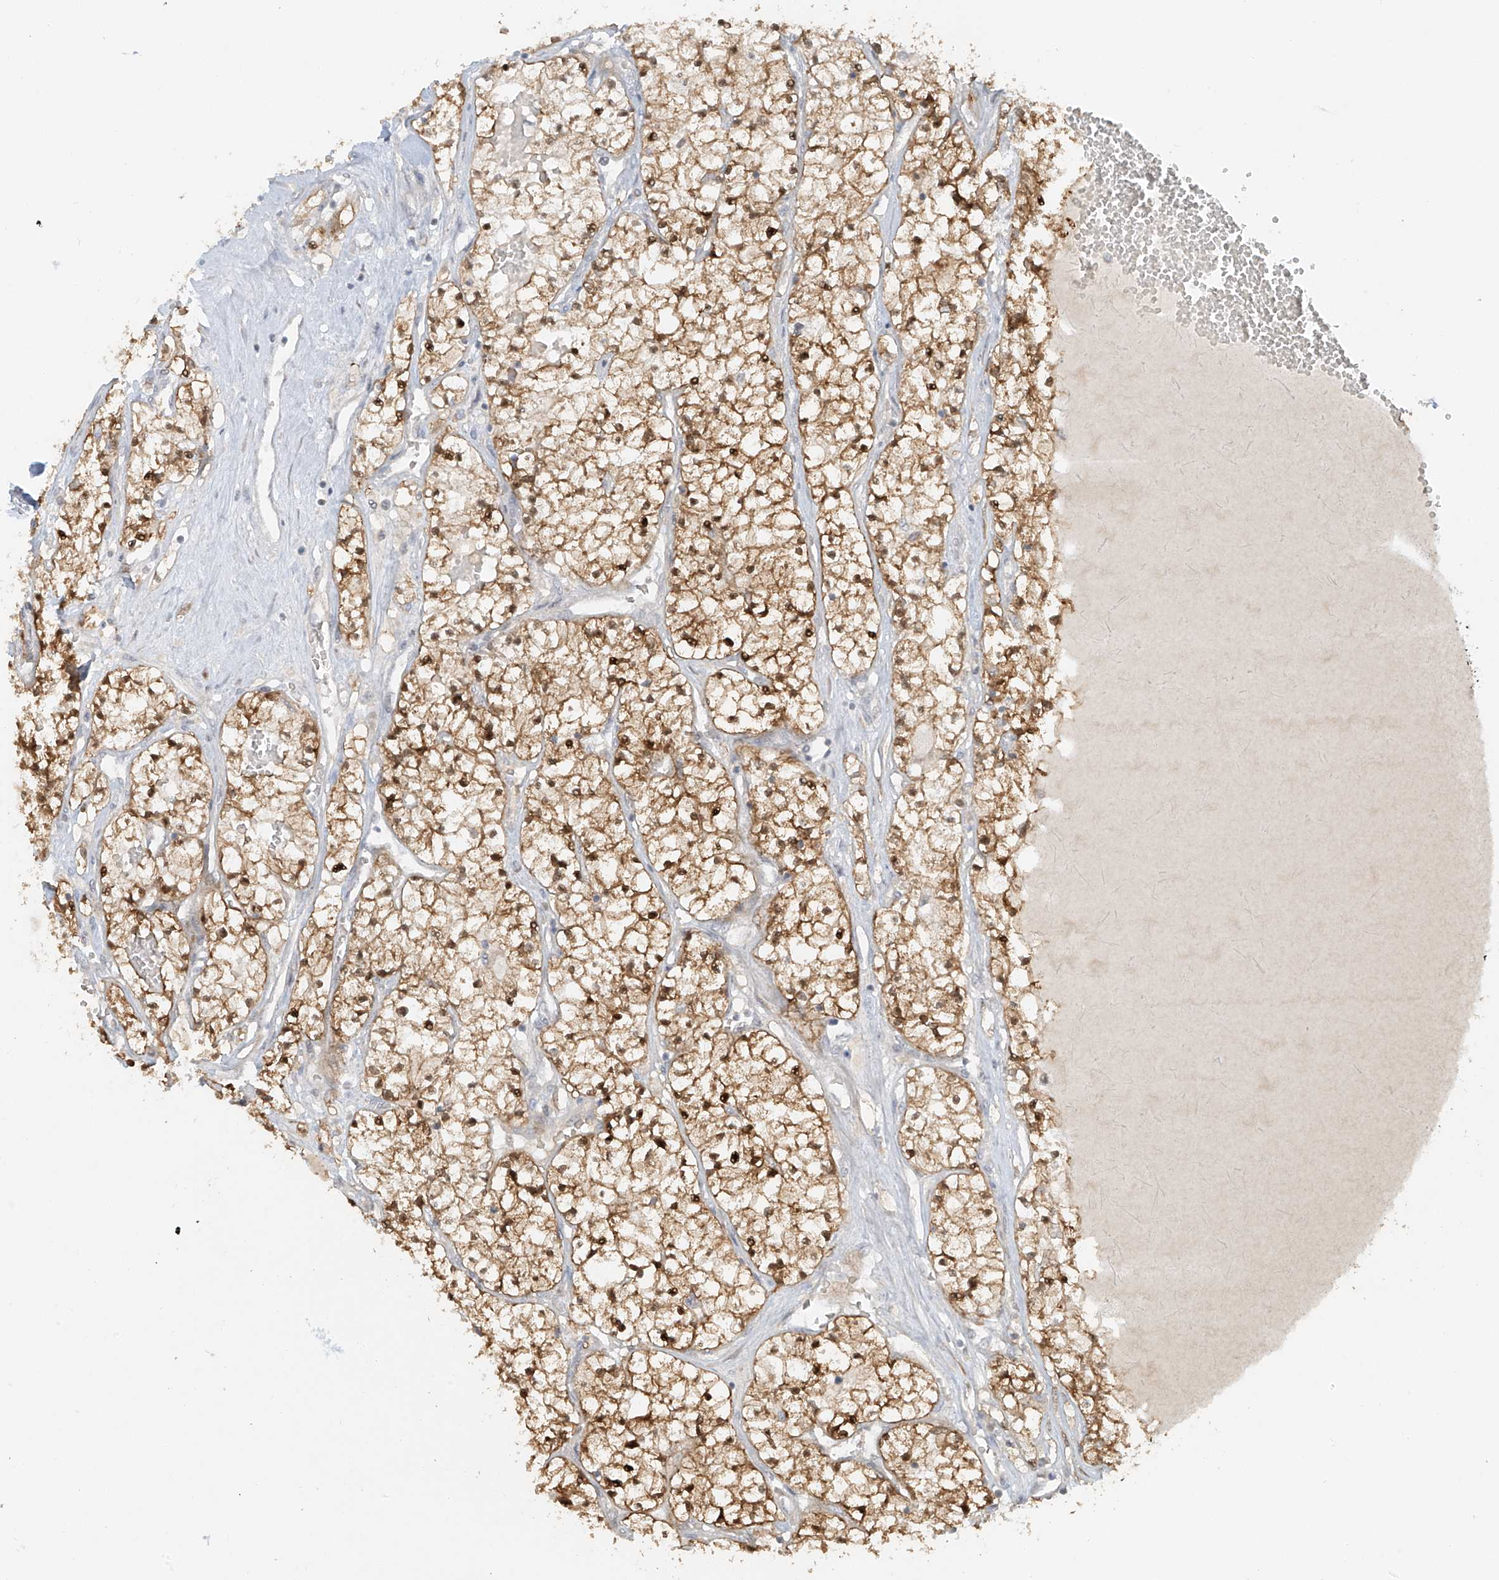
{"staining": {"intensity": "strong", "quantity": ">75%", "location": "cytoplasmic/membranous,nuclear"}, "tissue": "renal cancer", "cell_type": "Tumor cells", "image_type": "cancer", "snomed": [{"axis": "morphology", "description": "Normal tissue, NOS"}, {"axis": "morphology", "description": "Adenocarcinoma, NOS"}, {"axis": "topography", "description": "Kidney"}], "caption": "Human renal cancer (adenocarcinoma) stained with a brown dye reveals strong cytoplasmic/membranous and nuclear positive expression in approximately >75% of tumor cells.", "gene": "MIPEP", "patient": {"sex": "male", "age": 68}}